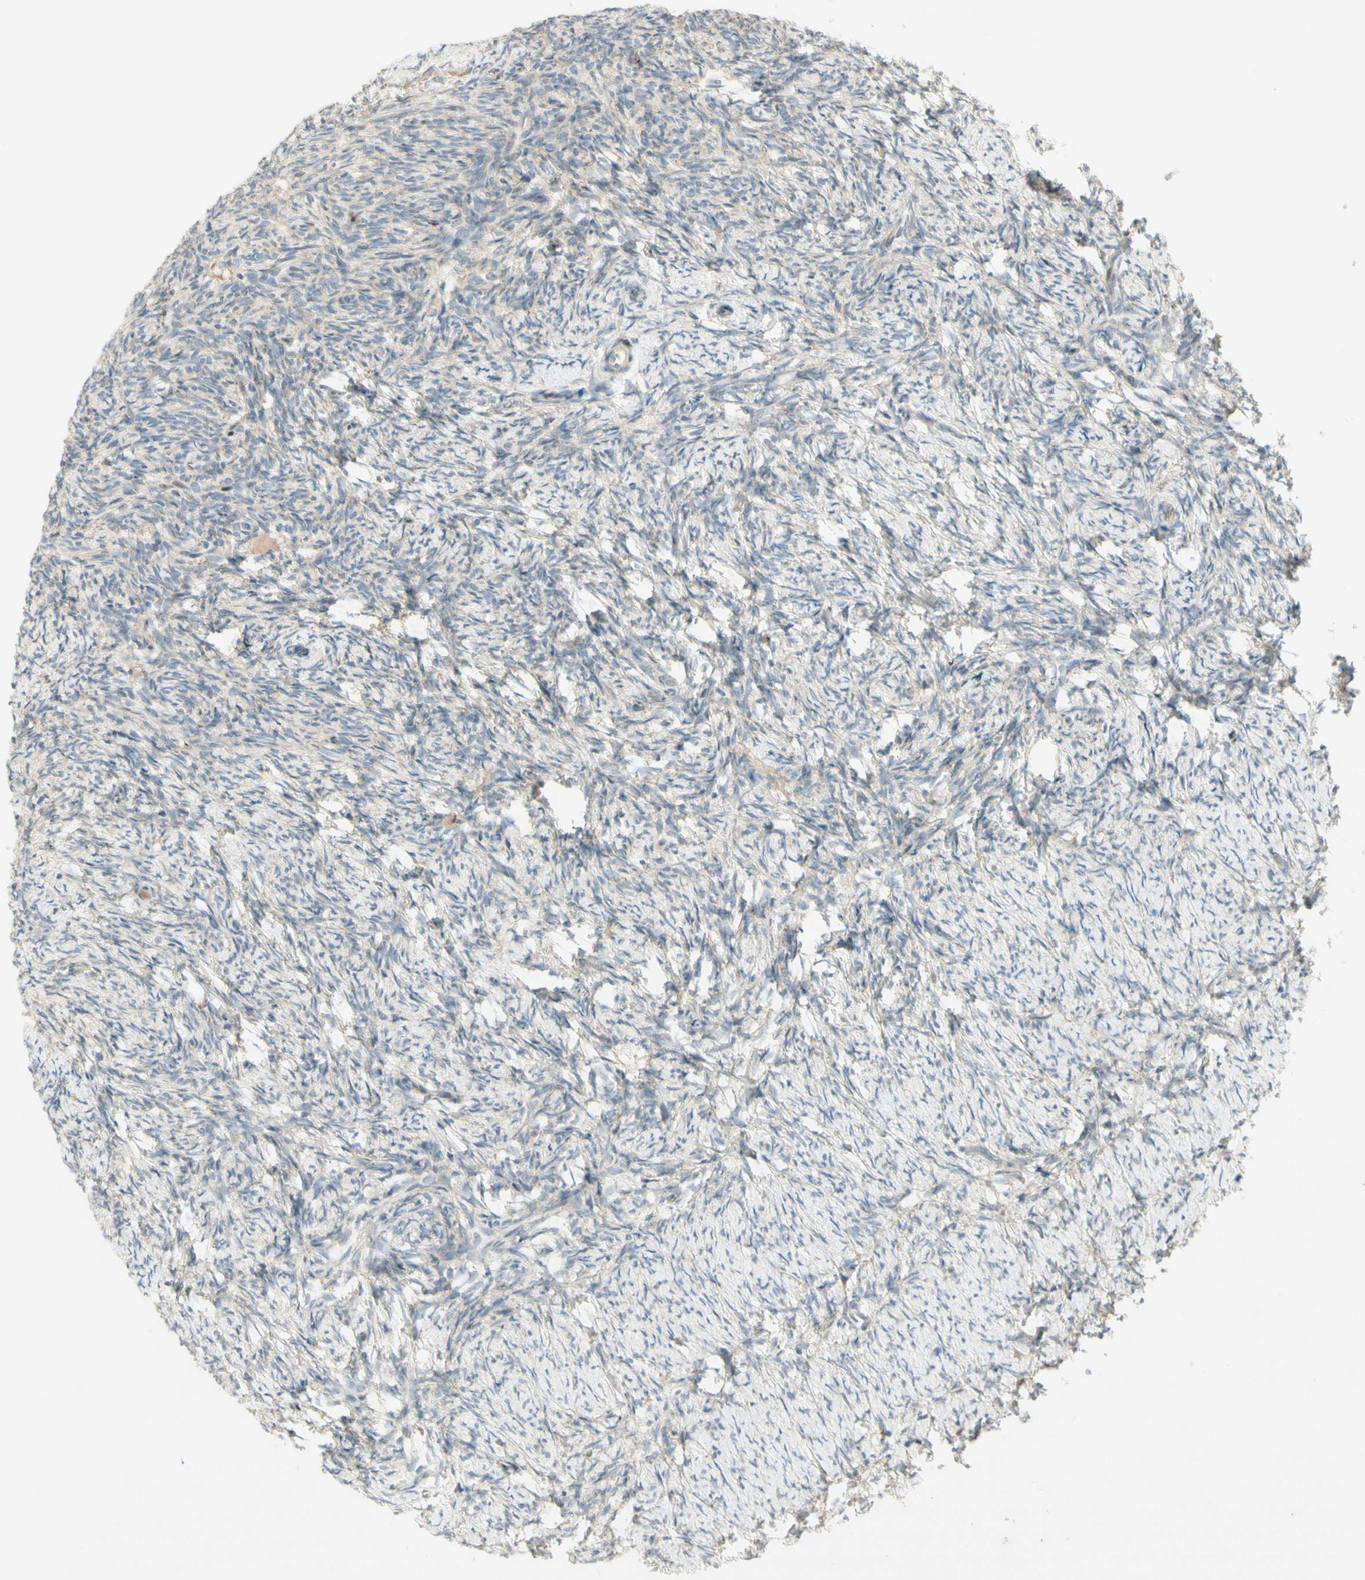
{"staining": {"intensity": "moderate", "quantity": ">75%", "location": "cytoplasmic/membranous"}, "tissue": "ovary", "cell_type": "Follicle cells", "image_type": "normal", "snomed": [{"axis": "morphology", "description": "Normal tissue, NOS"}, {"axis": "topography", "description": "Ovary"}], "caption": "Ovary stained with DAB (3,3'-diaminobenzidine) immunohistochemistry displays medium levels of moderate cytoplasmic/membranous expression in approximately >75% of follicle cells.", "gene": "ETF1", "patient": {"sex": "female", "age": 60}}